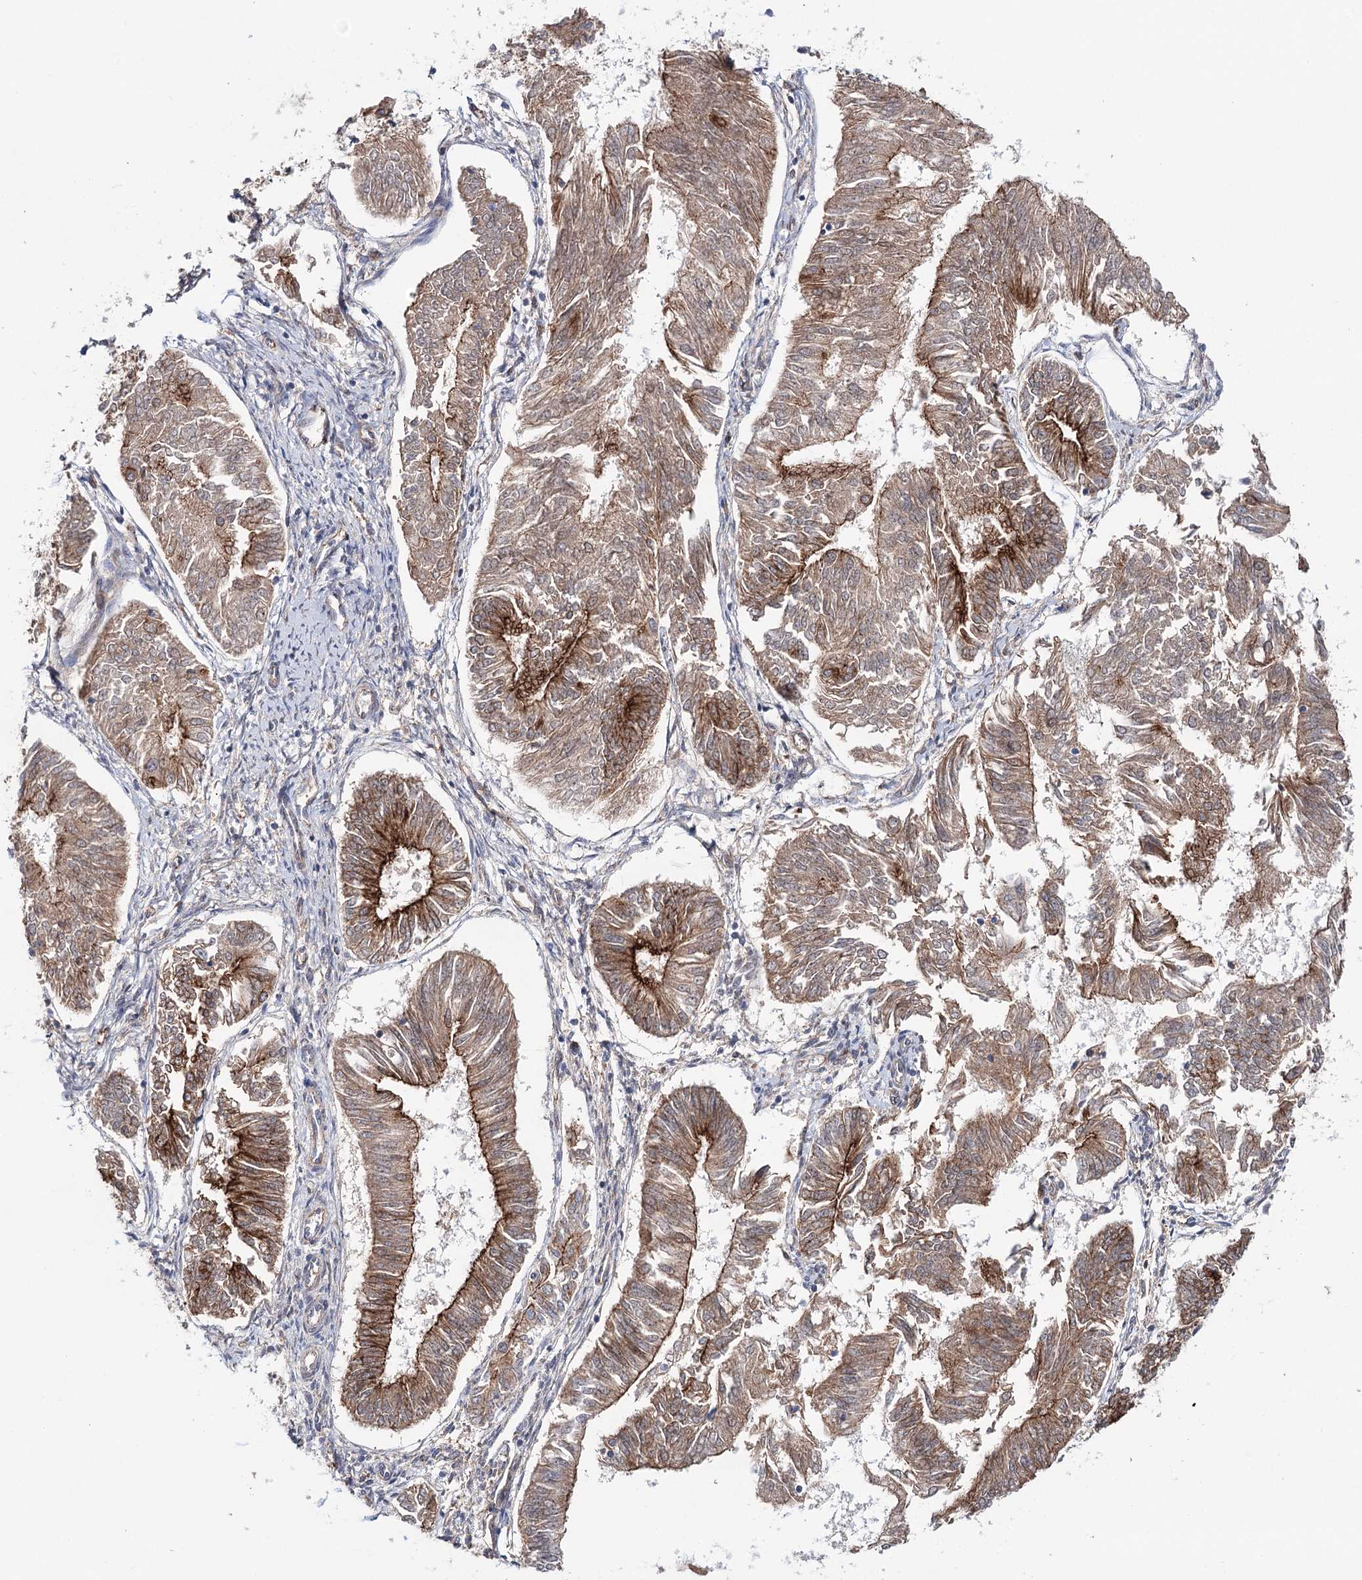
{"staining": {"intensity": "strong", "quantity": "25%-75%", "location": "cytoplasmic/membranous"}, "tissue": "endometrial cancer", "cell_type": "Tumor cells", "image_type": "cancer", "snomed": [{"axis": "morphology", "description": "Adenocarcinoma, NOS"}, {"axis": "topography", "description": "Endometrium"}], "caption": "Endometrial cancer (adenocarcinoma) tissue reveals strong cytoplasmic/membranous staining in approximately 25%-75% of tumor cells", "gene": "PKP4", "patient": {"sex": "female", "age": 58}}